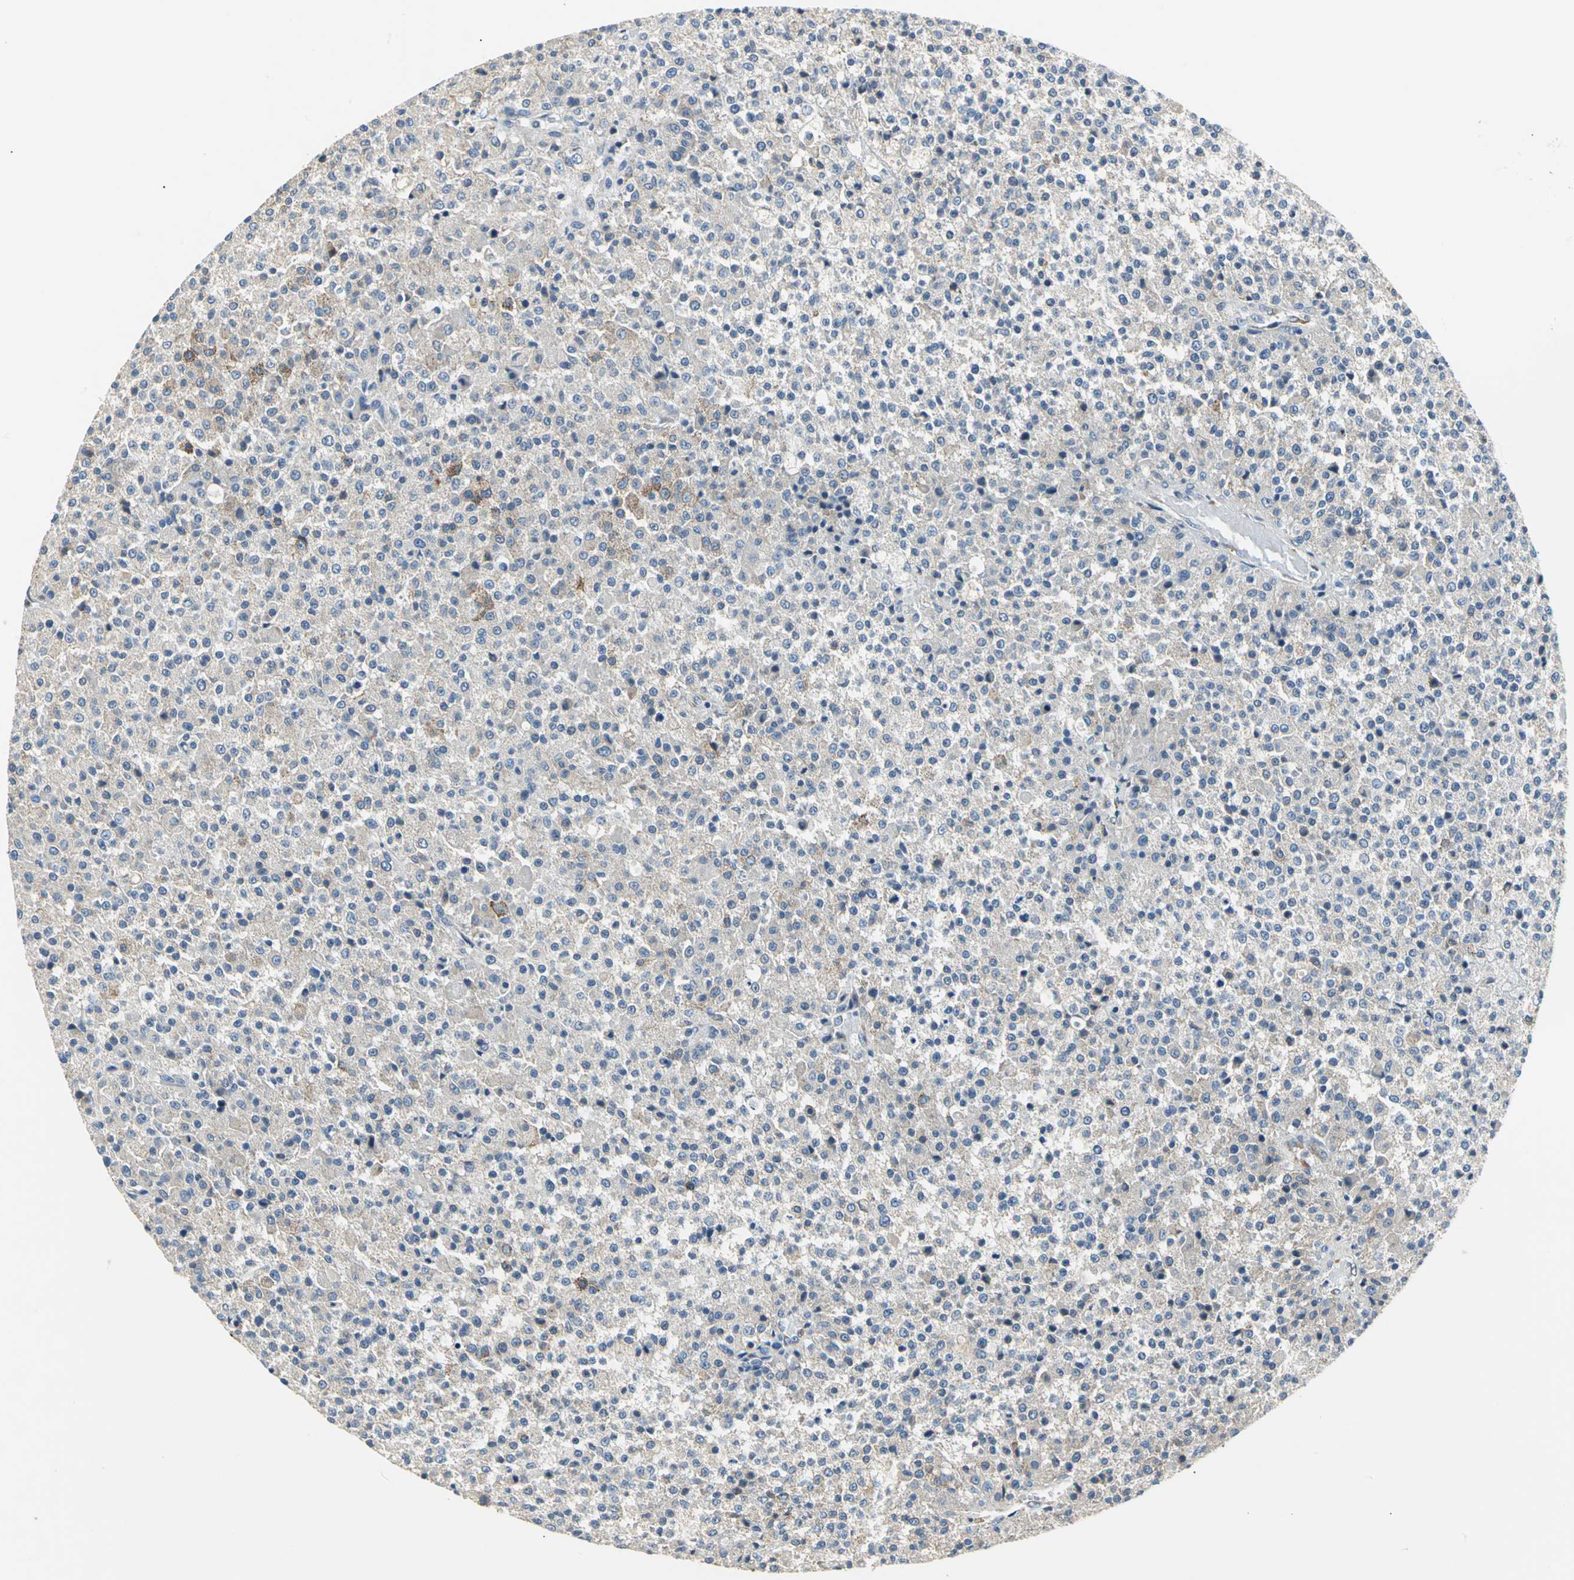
{"staining": {"intensity": "weak", "quantity": "25%-75%", "location": "cytoplasmic/membranous"}, "tissue": "testis cancer", "cell_type": "Tumor cells", "image_type": "cancer", "snomed": [{"axis": "morphology", "description": "Seminoma, NOS"}, {"axis": "topography", "description": "Testis"}], "caption": "Seminoma (testis) tissue exhibits weak cytoplasmic/membranous expression in approximately 25%-75% of tumor cells, visualized by immunohistochemistry. The staining is performed using DAB brown chromogen to label protein expression. The nuclei are counter-stained blue using hematoxylin.", "gene": "B3GNT2", "patient": {"sex": "male", "age": 59}}